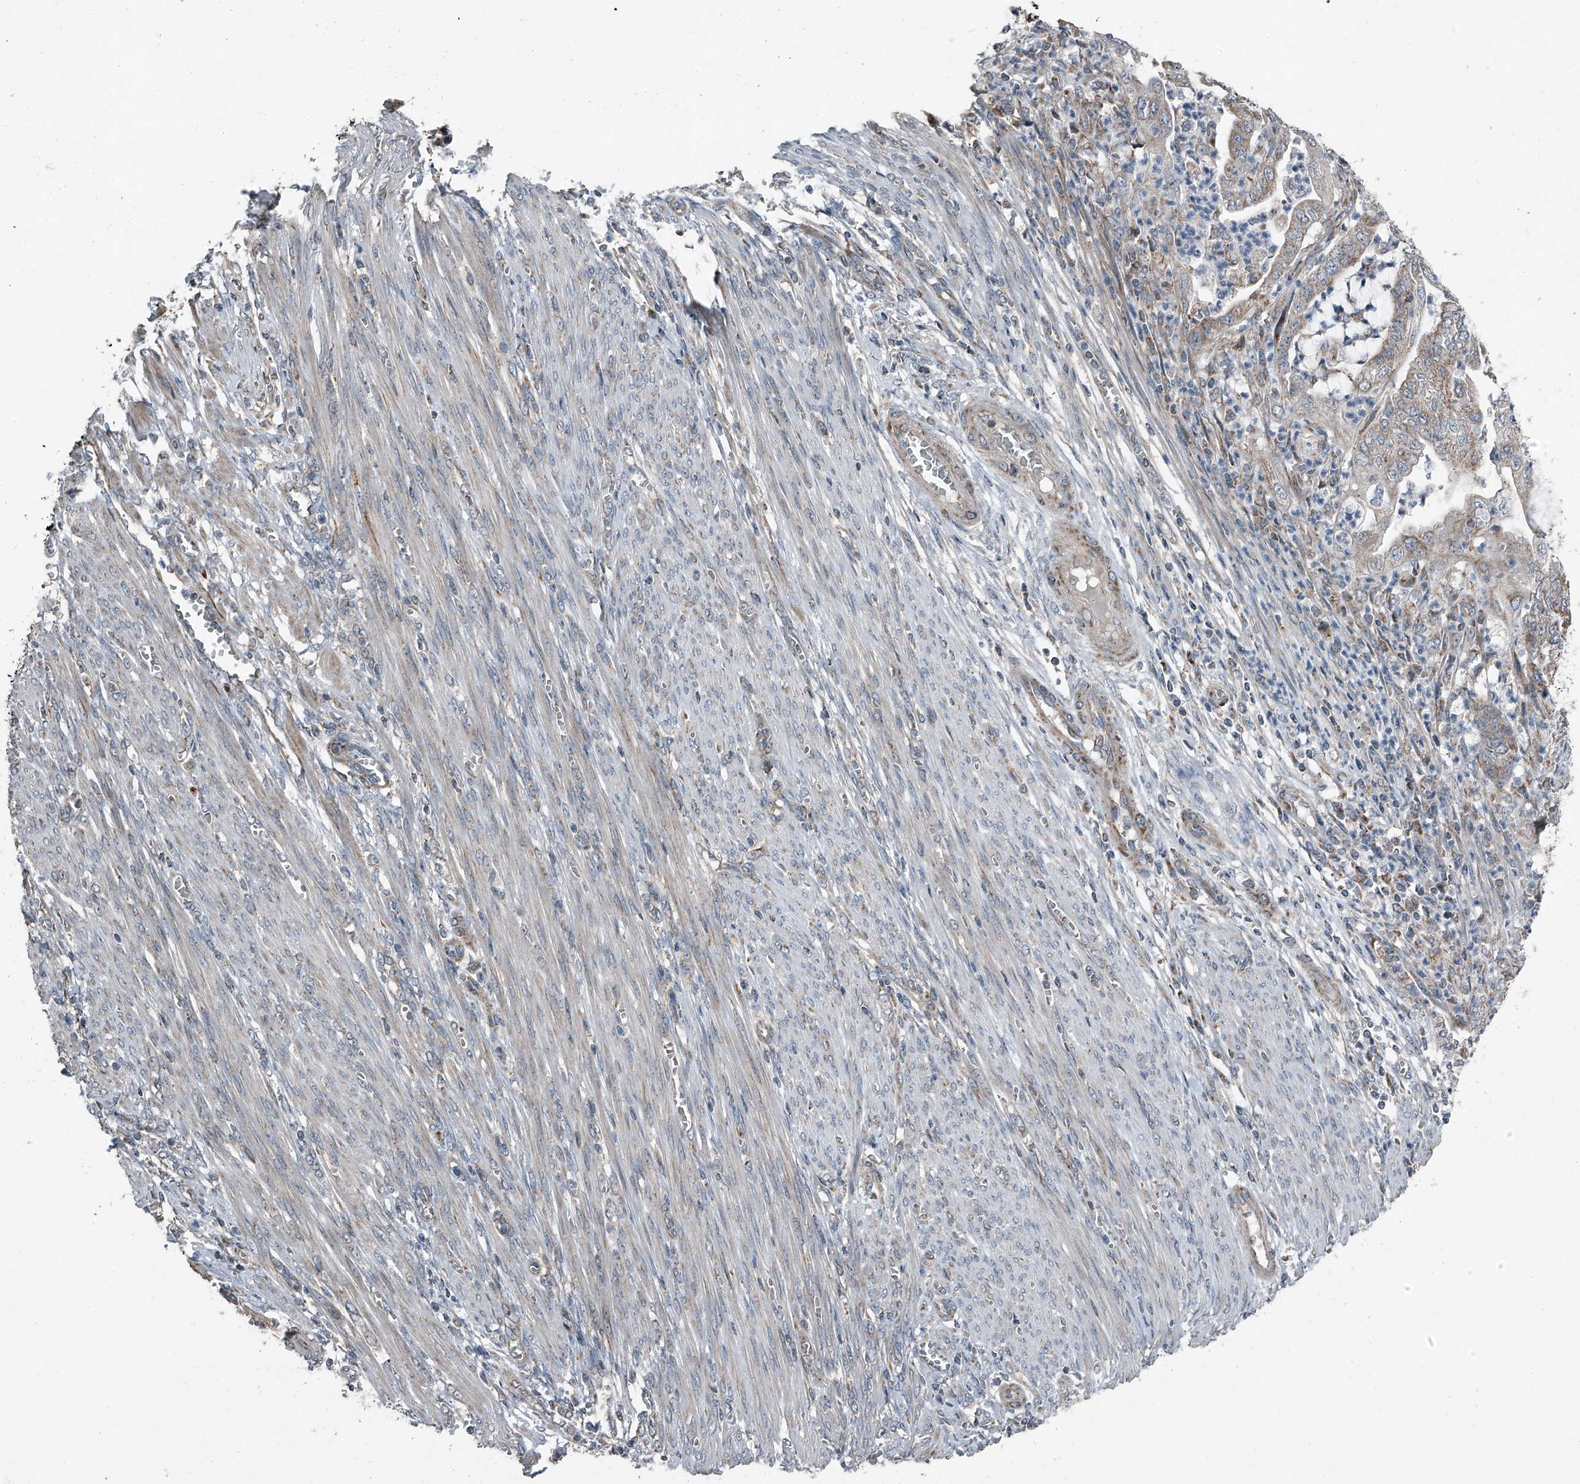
{"staining": {"intensity": "moderate", "quantity": ">75%", "location": "cytoplasmic/membranous"}, "tissue": "endometrial cancer", "cell_type": "Tumor cells", "image_type": "cancer", "snomed": [{"axis": "morphology", "description": "Adenocarcinoma, NOS"}, {"axis": "topography", "description": "Endometrium"}], "caption": "Protein staining by IHC reveals moderate cytoplasmic/membranous expression in about >75% of tumor cells in endometrial cancer.", "gene": "CHRNA7", "patient": {"sex": "female", "age": 51}}